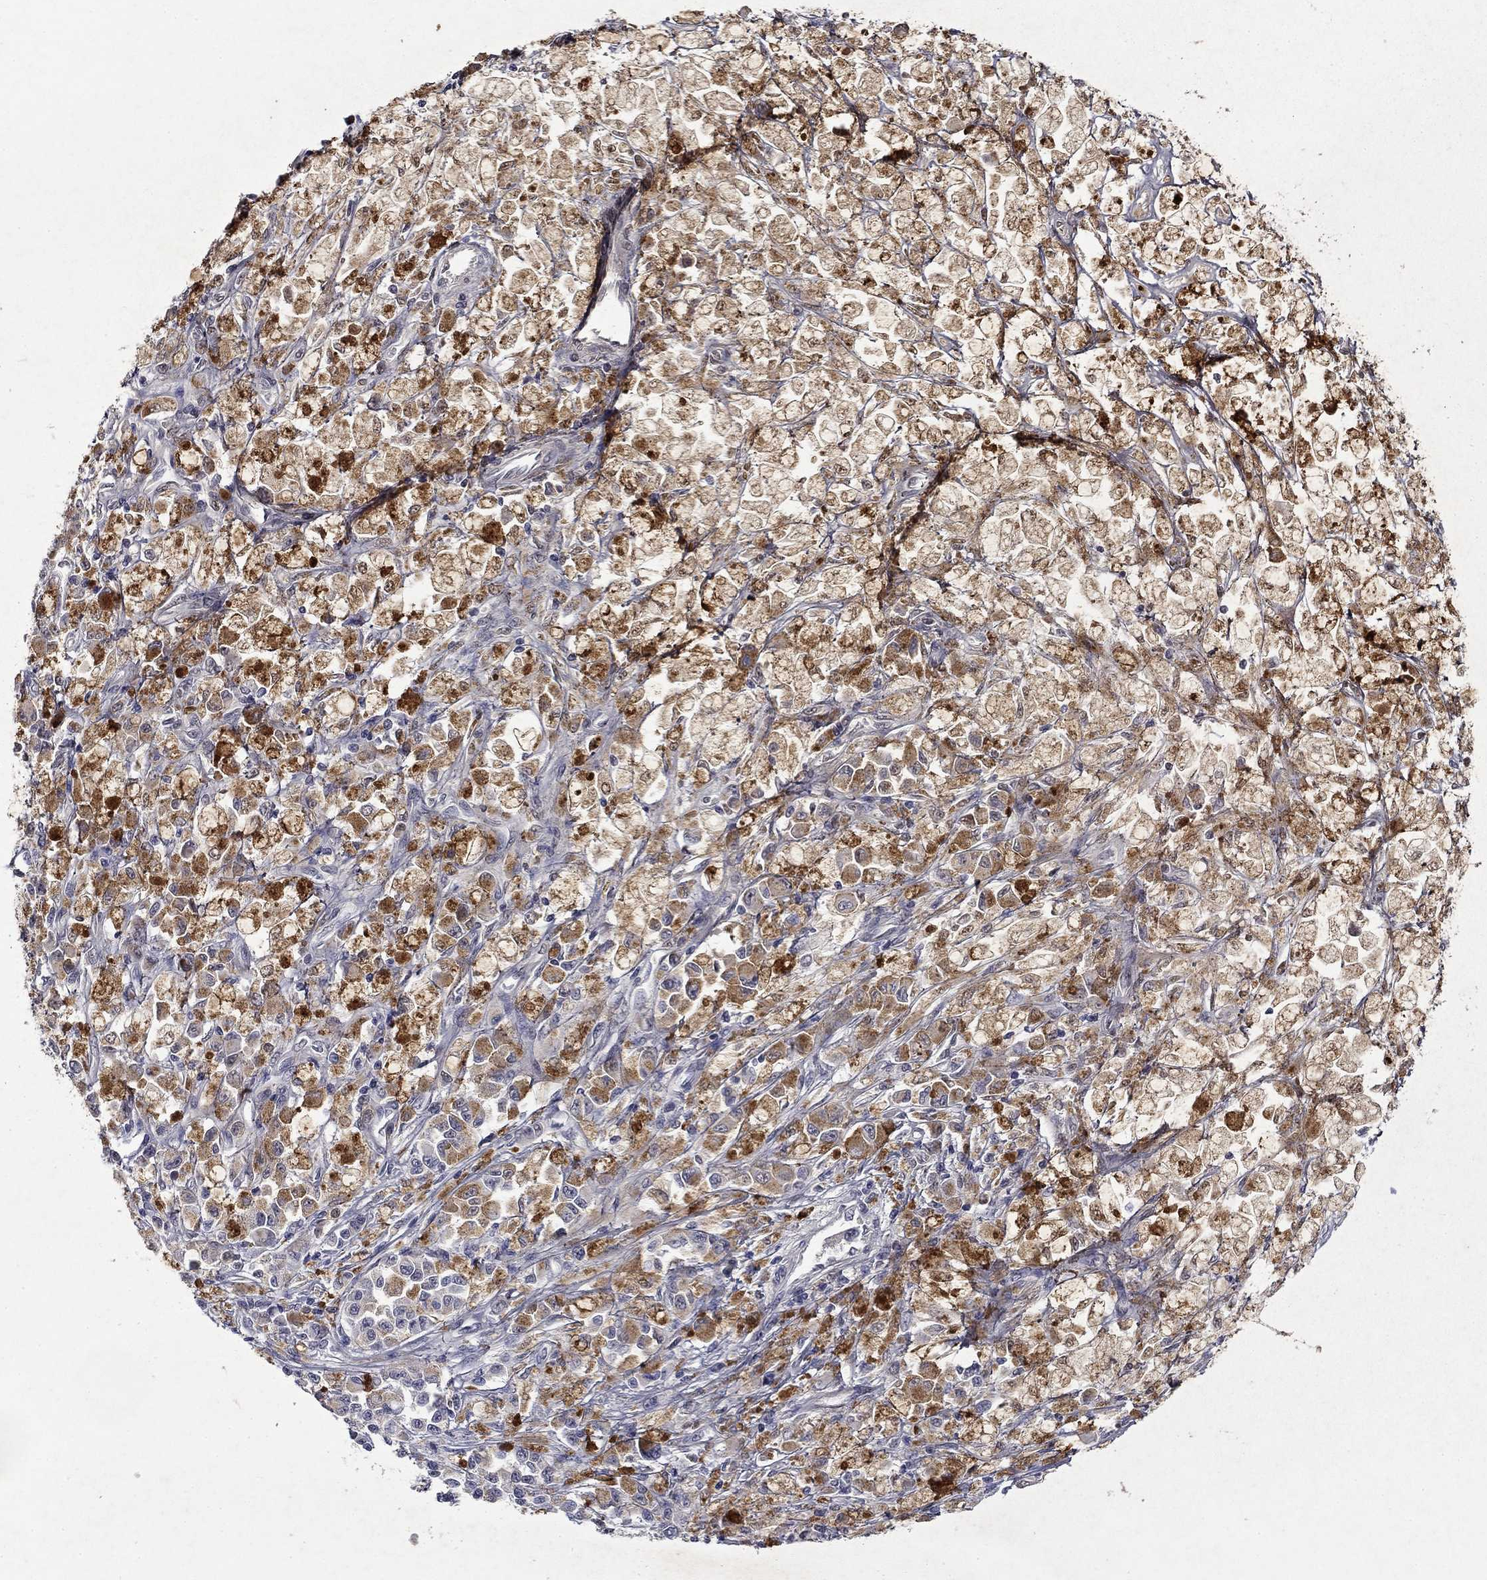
{"staining": {"intensity": "moderate", "quantity": "<25%", "location": "cytoplasmic/membranous"}, "tissue": "melanoma", "cell_type": "Tumor cells", "image_type": "cancer", "snomed": [{"axis": "morphology", "description": "Malignant melanoma, NOS"}, {"axis": "topography", "description": "Skin"}], "caption": "A micrograph showing moderate cytoplasmic/membranous expression in about <25% of tumor cells in melanoma, as visualized by brown immunohistochemical staining.", "gene": "IRF5", "patient": {"sex": "female", "age": 58}}